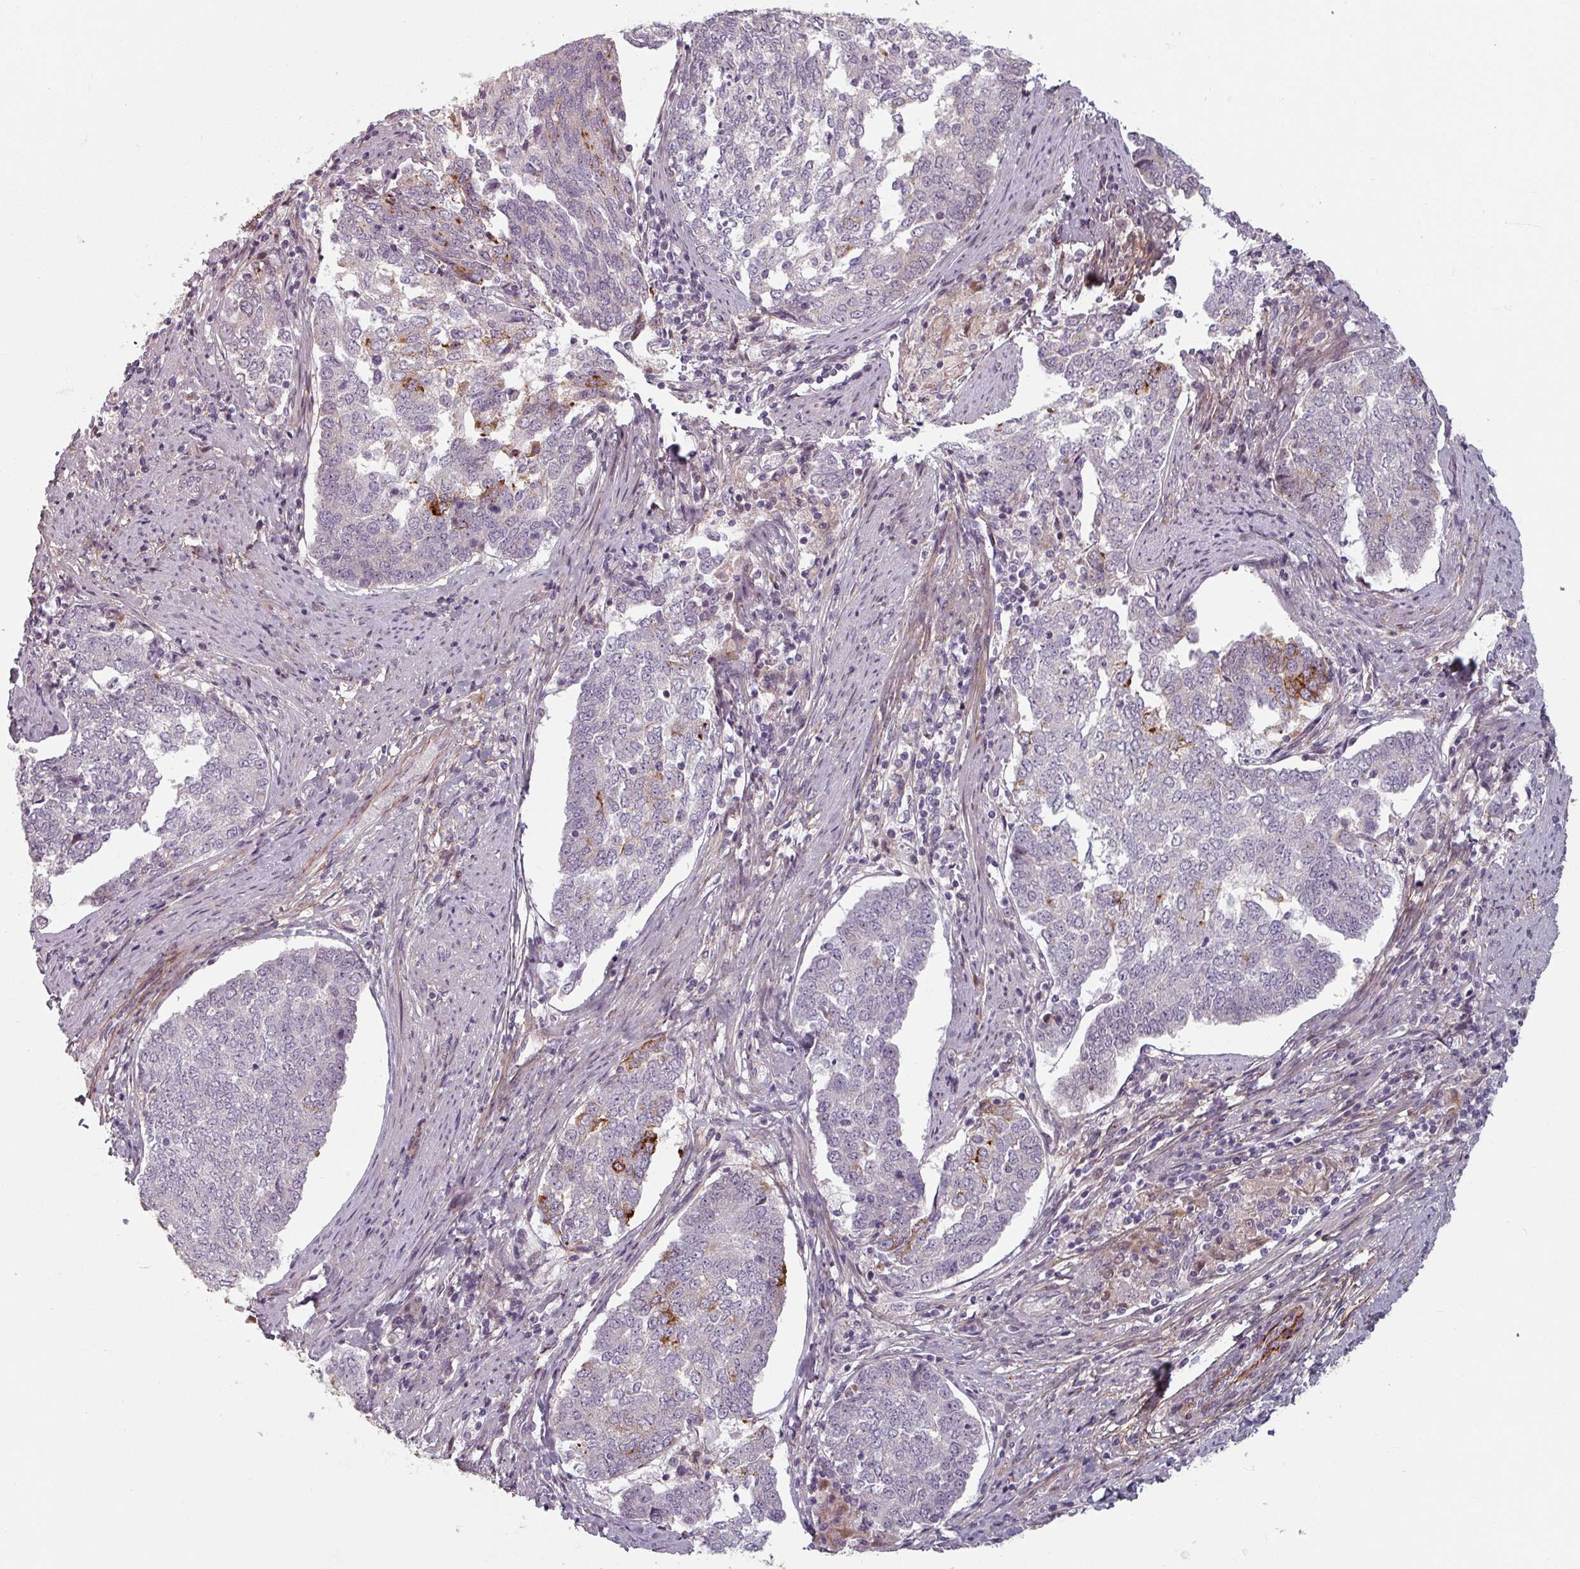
{"staining": {"intensity": "moderate", "quantity": "<25%", "location": "cytoplasmic/membranous"}, "tissue": "endometrial cancer", "cell_type": "Tumor cells", "image_type": "cancer", "snomed": [{"axis": "morphology", "description": "Adenocarcinoma, NOS"}, {"axis": "topography", "description": "Endometrium"}], "caption": "The histopathology image demonstrates a brown stain indicating the presence of a protein in the cytoplasmic/membranous of tumor cells in endometrial adenocarcinoma.", "gene": "CYB5RL", "patient": {"sex": "female", "age": 80}}